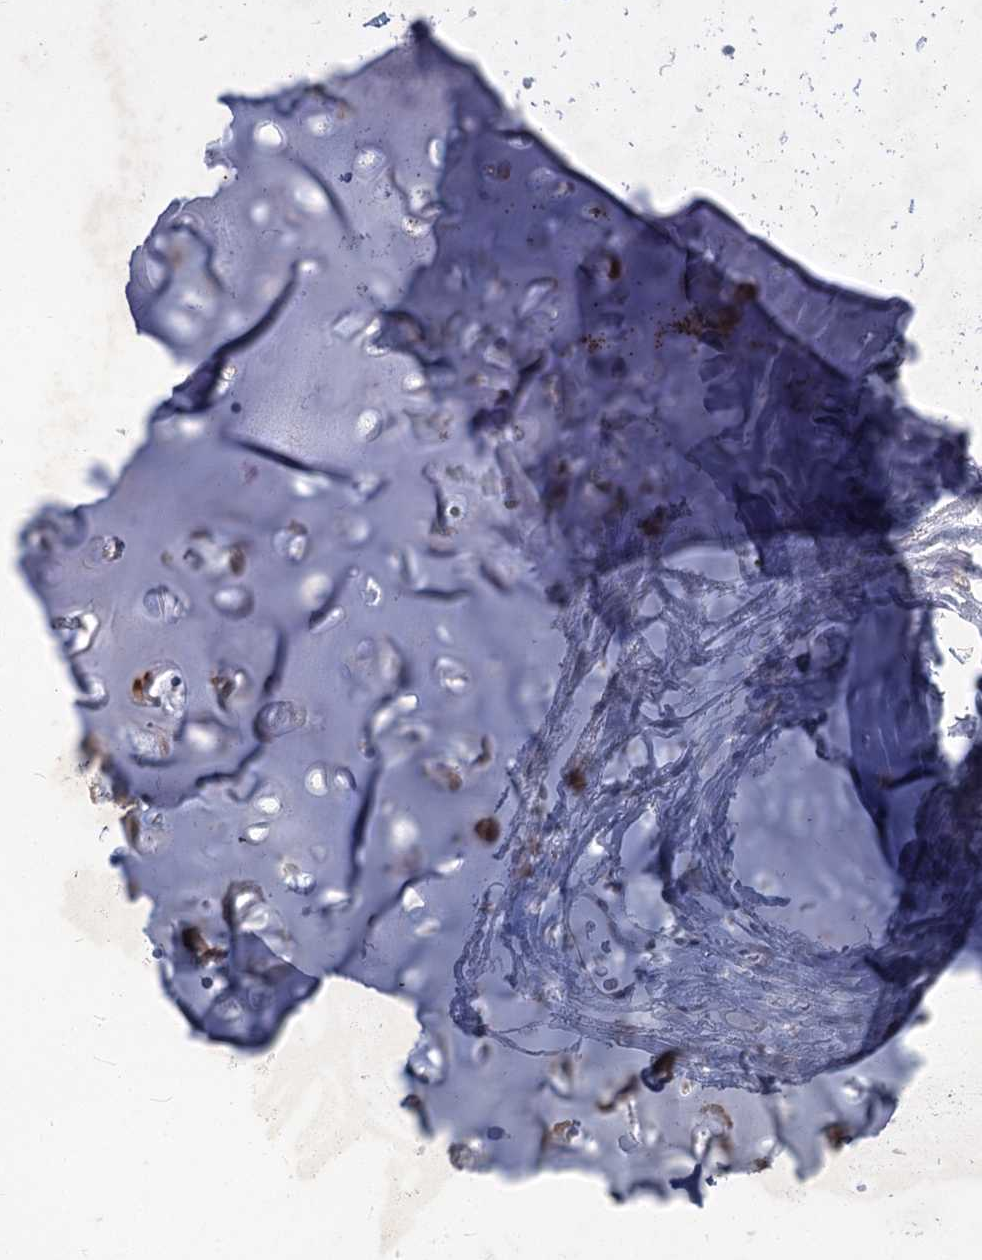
{"staining": {"intensity": "negative", "quantity": "none", "location": "none"}, "tissue": "adipose tissue", "cell_type": "Adipocytes", "image_type": "normal", "snomed": [{"axis": "morphology", "description": "Normal tissue, NOS"}, {"axis": "topography", "description": "Lymph node"}, {"axis": "topography", "description": "Bronchus"}], "caption": "Immunohistochemistry histopathology image of normal adipose tissue stained for a protein (brown), which reveals no staining in adipocytes. (DAB (3,3'-diaminobenzidine) immunohistochemistry (IHC) visualized using brightfield microscopy, high magnification).", "gene": "PLA2G12A", "patient": {"sex": "male", "age": 63}}